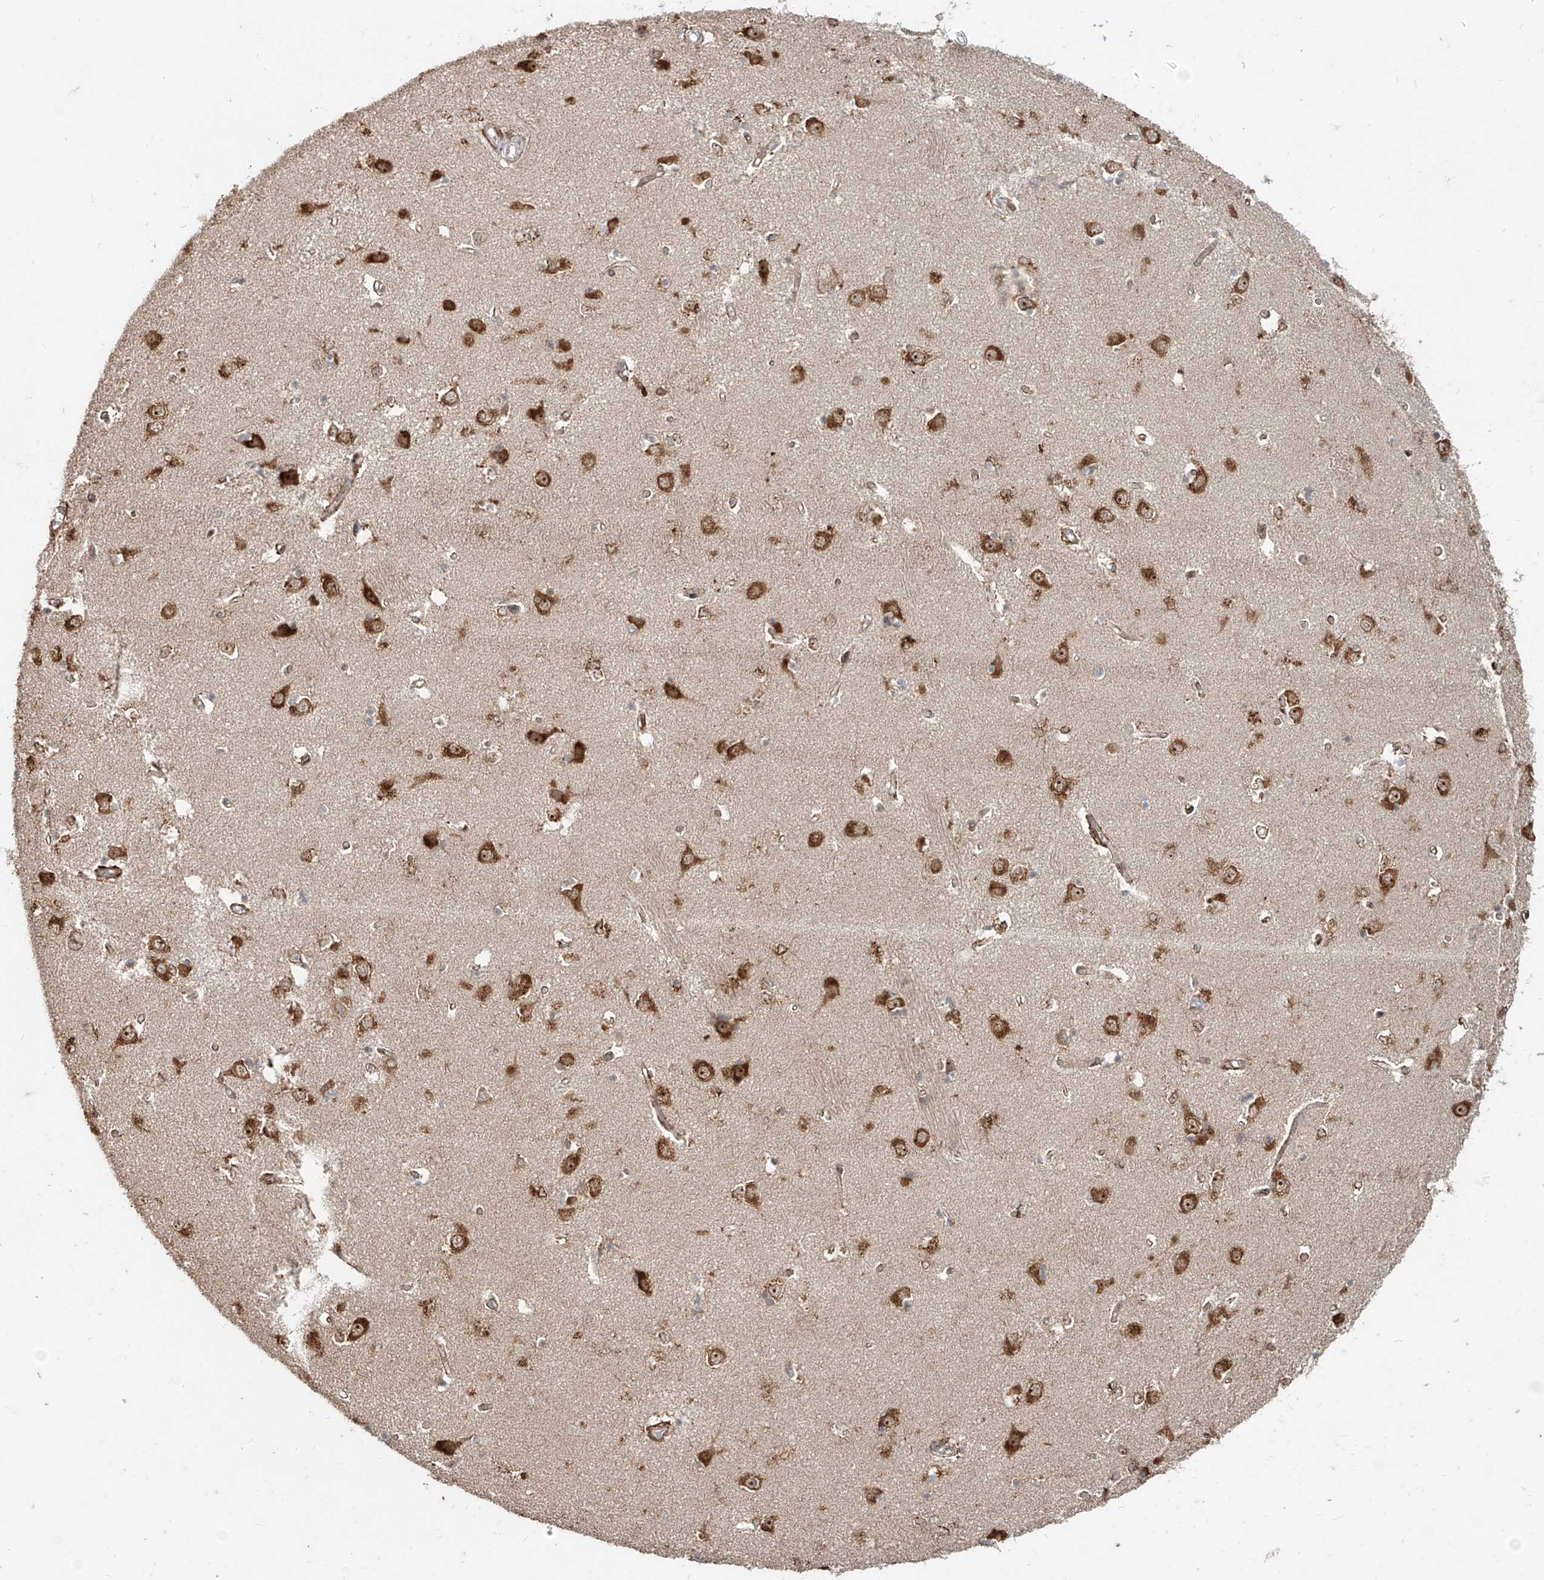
{"staining": {"intensity": "moderate", "quantity": "25%-75%", "location": "cytoplasmic/membranous,nuclear"}, "tissue": "caudate", "cell_type": "Glial cells", "image_type": "normal", "snomed": [{"axis": "morphology", "description": "Normal tissue, NOS"}, {"axis": "topography", "description": "Lateral ventricle wall"}], "caption": "Protein expression by immunohistochemistry reveals moderate cytoplasmic/membranous,nuclear positivity in approximately 25%-75% of glial cells in unremarkable caudate. (DAB = brown stain, brightfield microscopy at high magnification).", "gene": "ZNF710", "patient": {"sex": "male", "age": 45}}